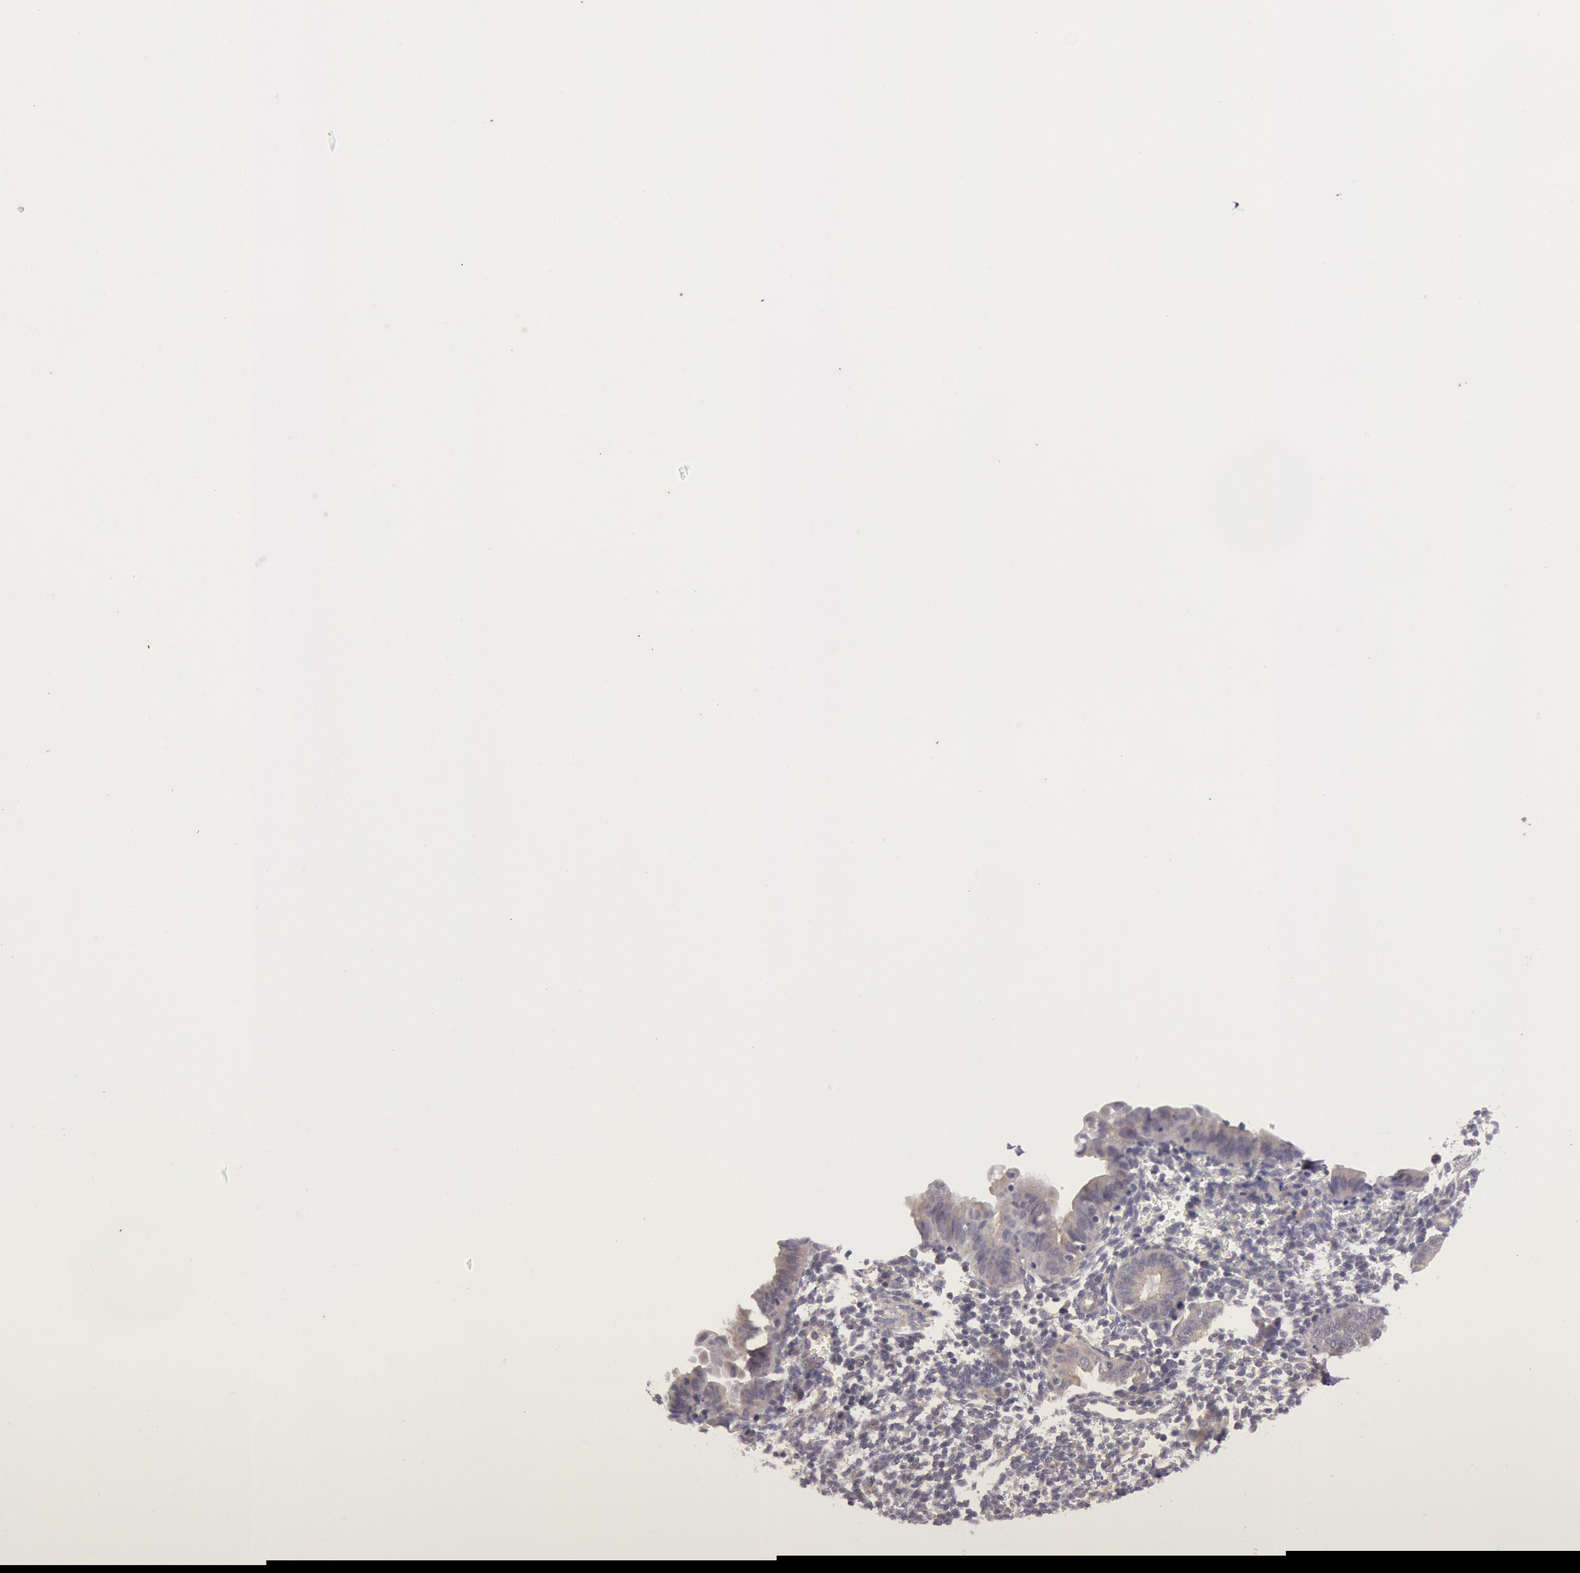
{"staining": {"intensity": "negative", "quantity": "none", "location": "none"}, "tissue": "endometrium", "cell_type": "Cells in endometrial stroma", "image_type": "normal", "snomed": [{"axis": "morphology", "description": "Normal tissue, NOS"}, {"axis": "topography", "description": "Endometrium"}], "caption": "Cells in endometrial stroma are negative for protein expression in benign human endometrium. The staining is performed using DAB (3,3'-diaminobenzidine) brown chromogen with nuclei counter-stained in using hematoxylin.", "gene": "AMOTL1", "patient": {"sex": "female", "age": 61}}